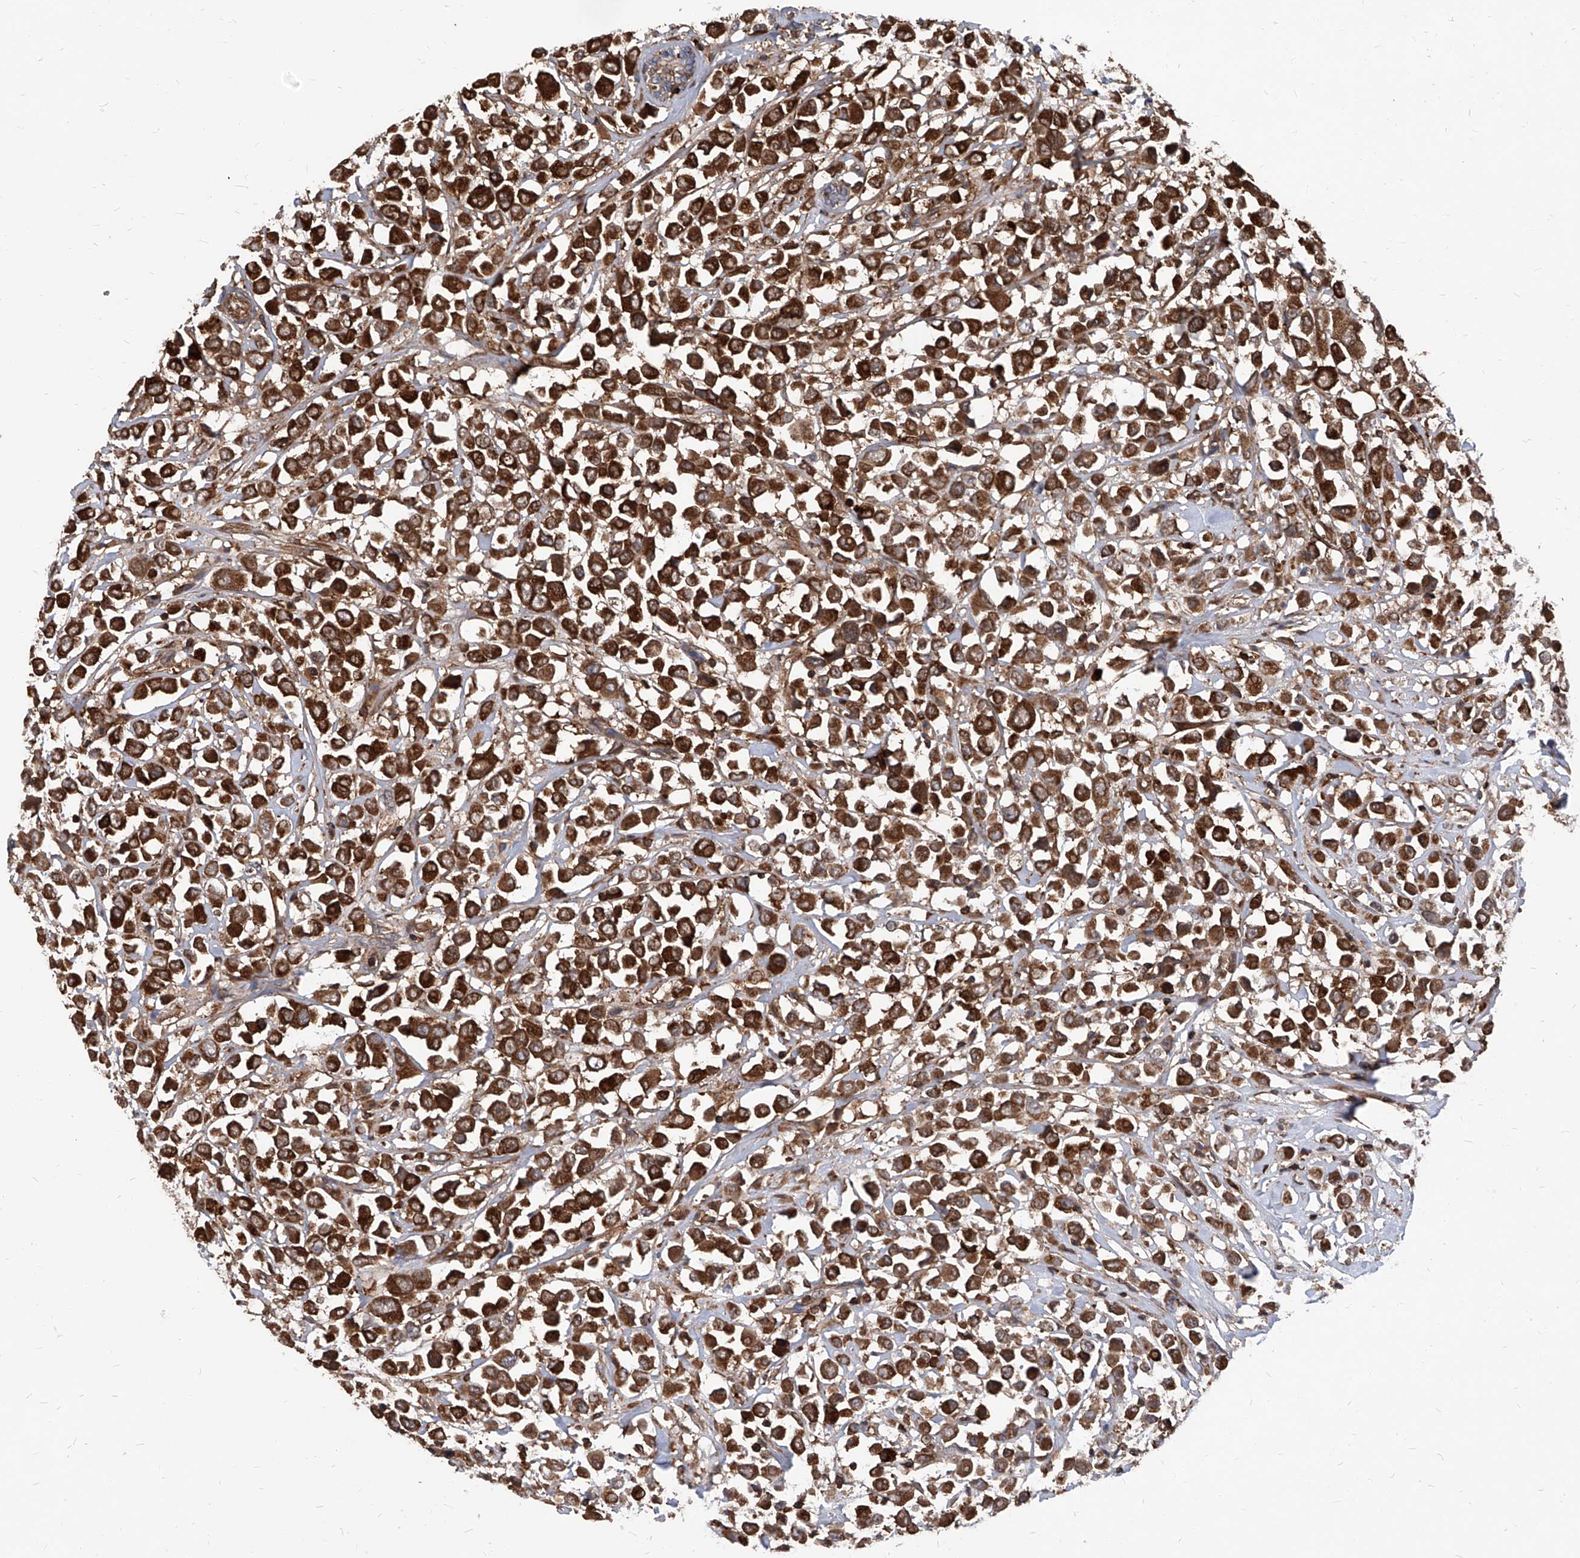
{"staining": {"intensity": "strong", "quantity": ">75%", "location": "cytoplasmic/membranous"}, "tissue": "breast cancer", "cell_type": "Tumor cells", "image_type": "cancer", "snomed": [{"axis": "morphology", "description": "Duct carcinoma"}, {"axis": "topography", "description": "Breast"}], "caption": "A photomicrograph of breast infiltrating ductal carcinoma stained for a protein exhibits strong cytoplasmic/membranous brown staining in tumor cells. (IHC, brightfield microscopy, high magnification).", "gene": "ABRACL", "patient": {"sex": "female", "age": 61}}